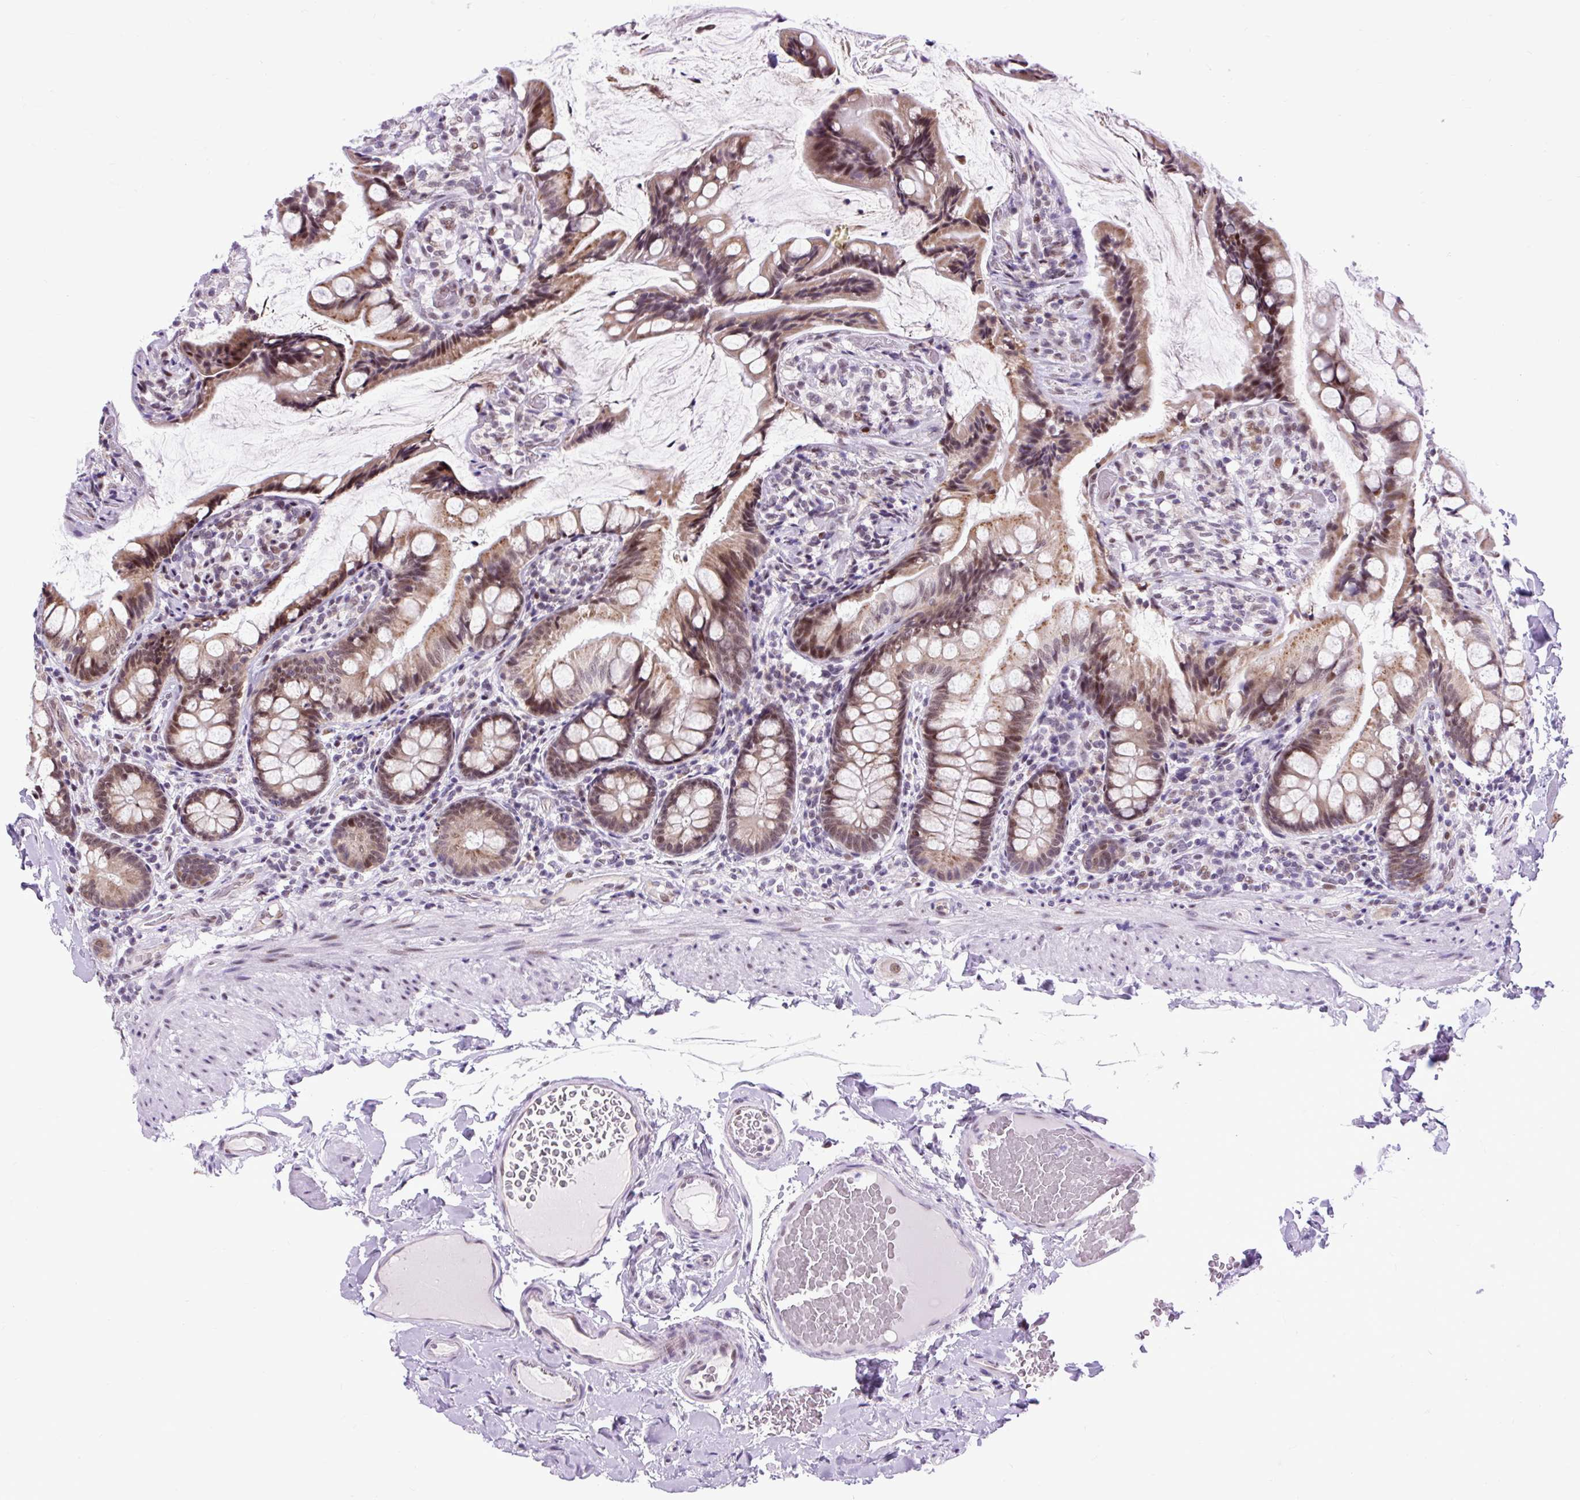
{"staining": {"intensity": "moderate", "quantity": ">75%", "location": "nuclear"}, "tissue": "small intestine", "cell_type": "Glandular cells", "image_type": "normal", "snomed": [{"axis": "morphology", "description": "Normal tissue, NOS"}, {"axis": "topography", "description": "Small intestine"}], "caption": "High-power microscopy captured an immunohistochemistry (IHC) histopathology image of benign small intestine, revealing moderate nuclear expression in approximately >75% of glandular cells. (DAB IHC with brightfield microscopy, high magnification).", "gene": "CLK2", "patient": {"sex": "male", "age": 70}}